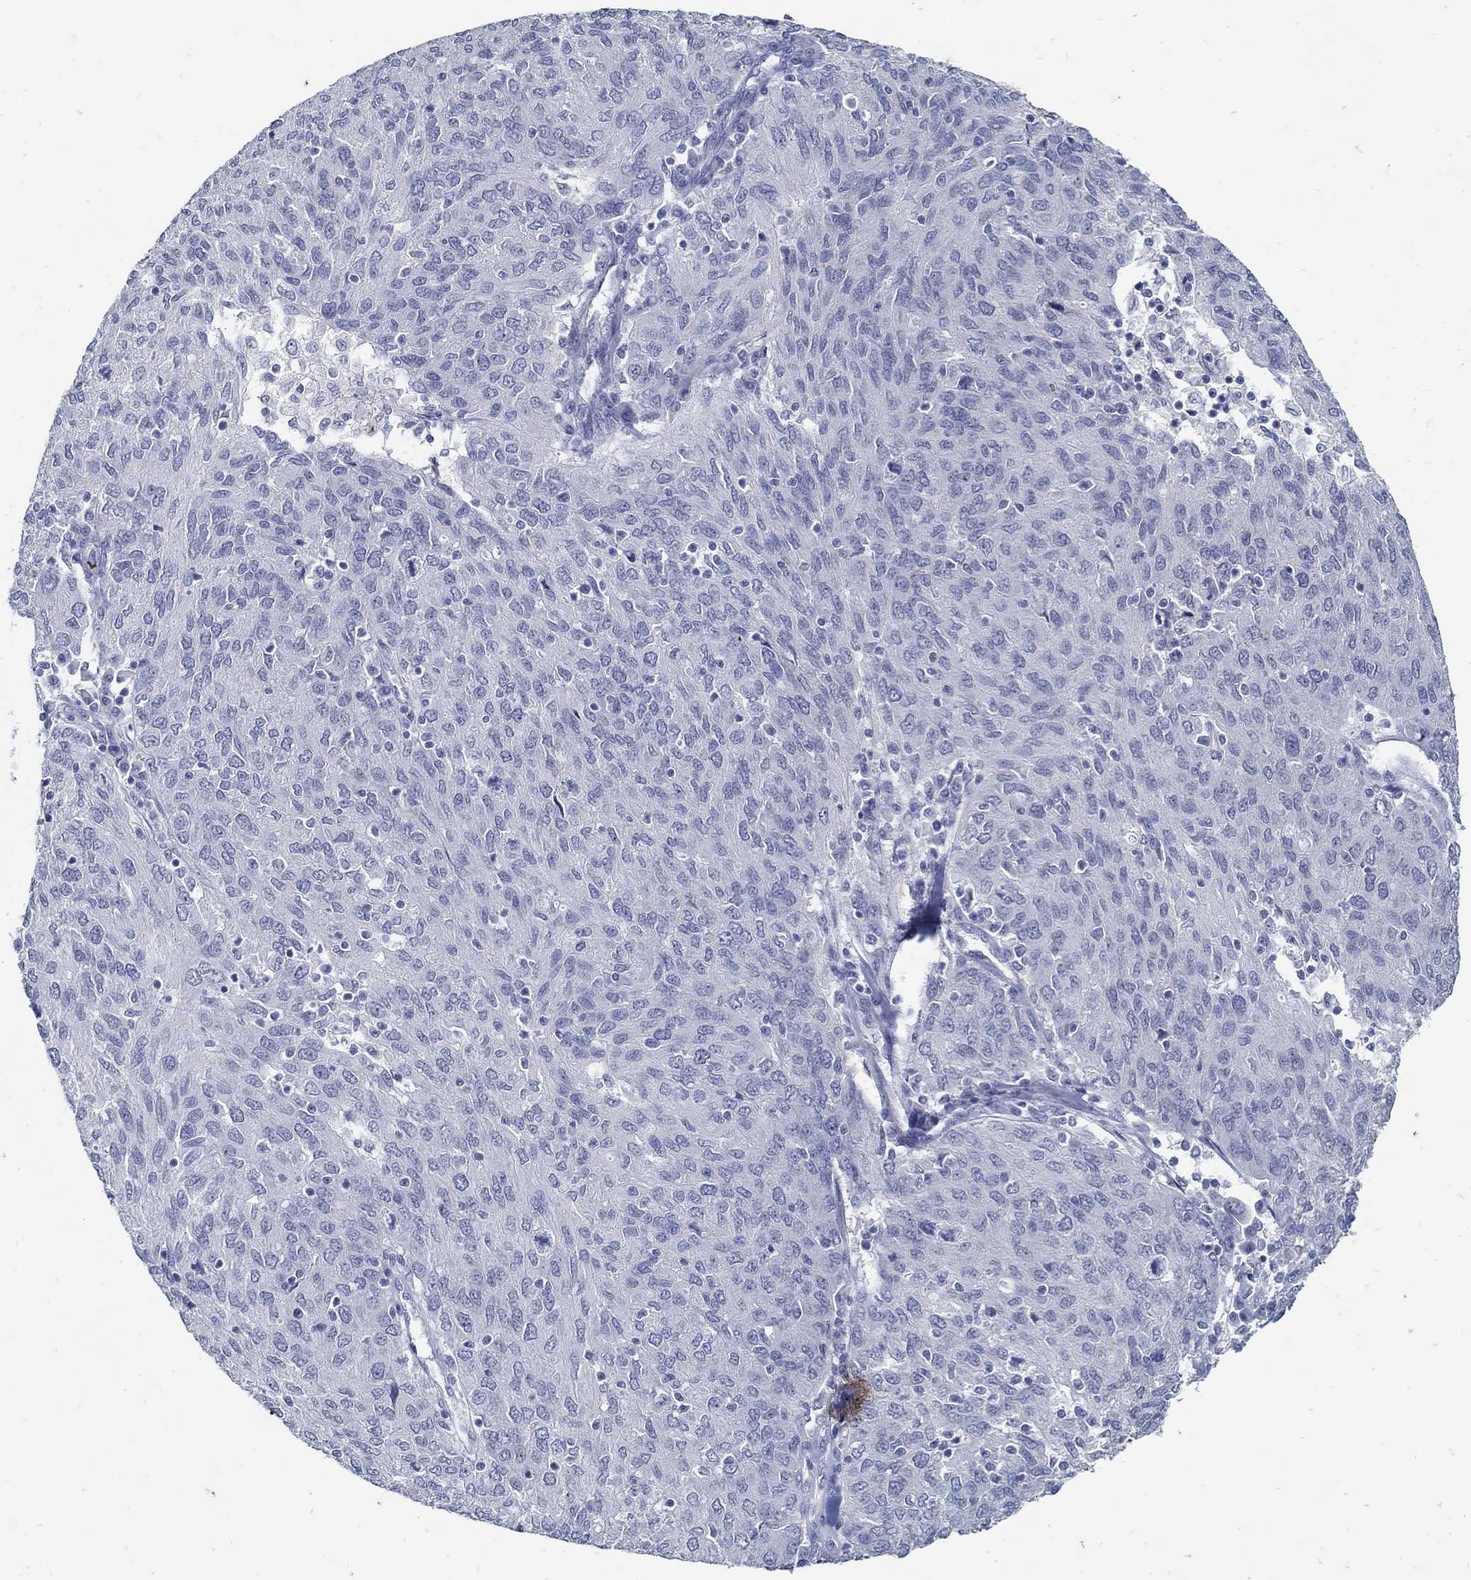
{"staining": {"intensity": "negative", "quantity": "none", "location": "none"}, "tissue": "ovarian cancer", "cell_type": "Tumor cells", "image_type": "cancer", "snomed": [{"axis": "morphology", "description": "Carcinoma, endometroid"}, {"axis": "topography", "description": "Ovary"}], "caption": "A high-resolution image shows IHC staining of ovarian cancer, which exhibits no significant positivity in tumor cells. Brightfield microscopy of immunohistochemistry stained with DAB (3,3'-diaminobenzidine) (brown) and hematoxylin (blue), captured at high magnification.", "gene": "USP29", "patient": {"sex": "female", "age": 50}}